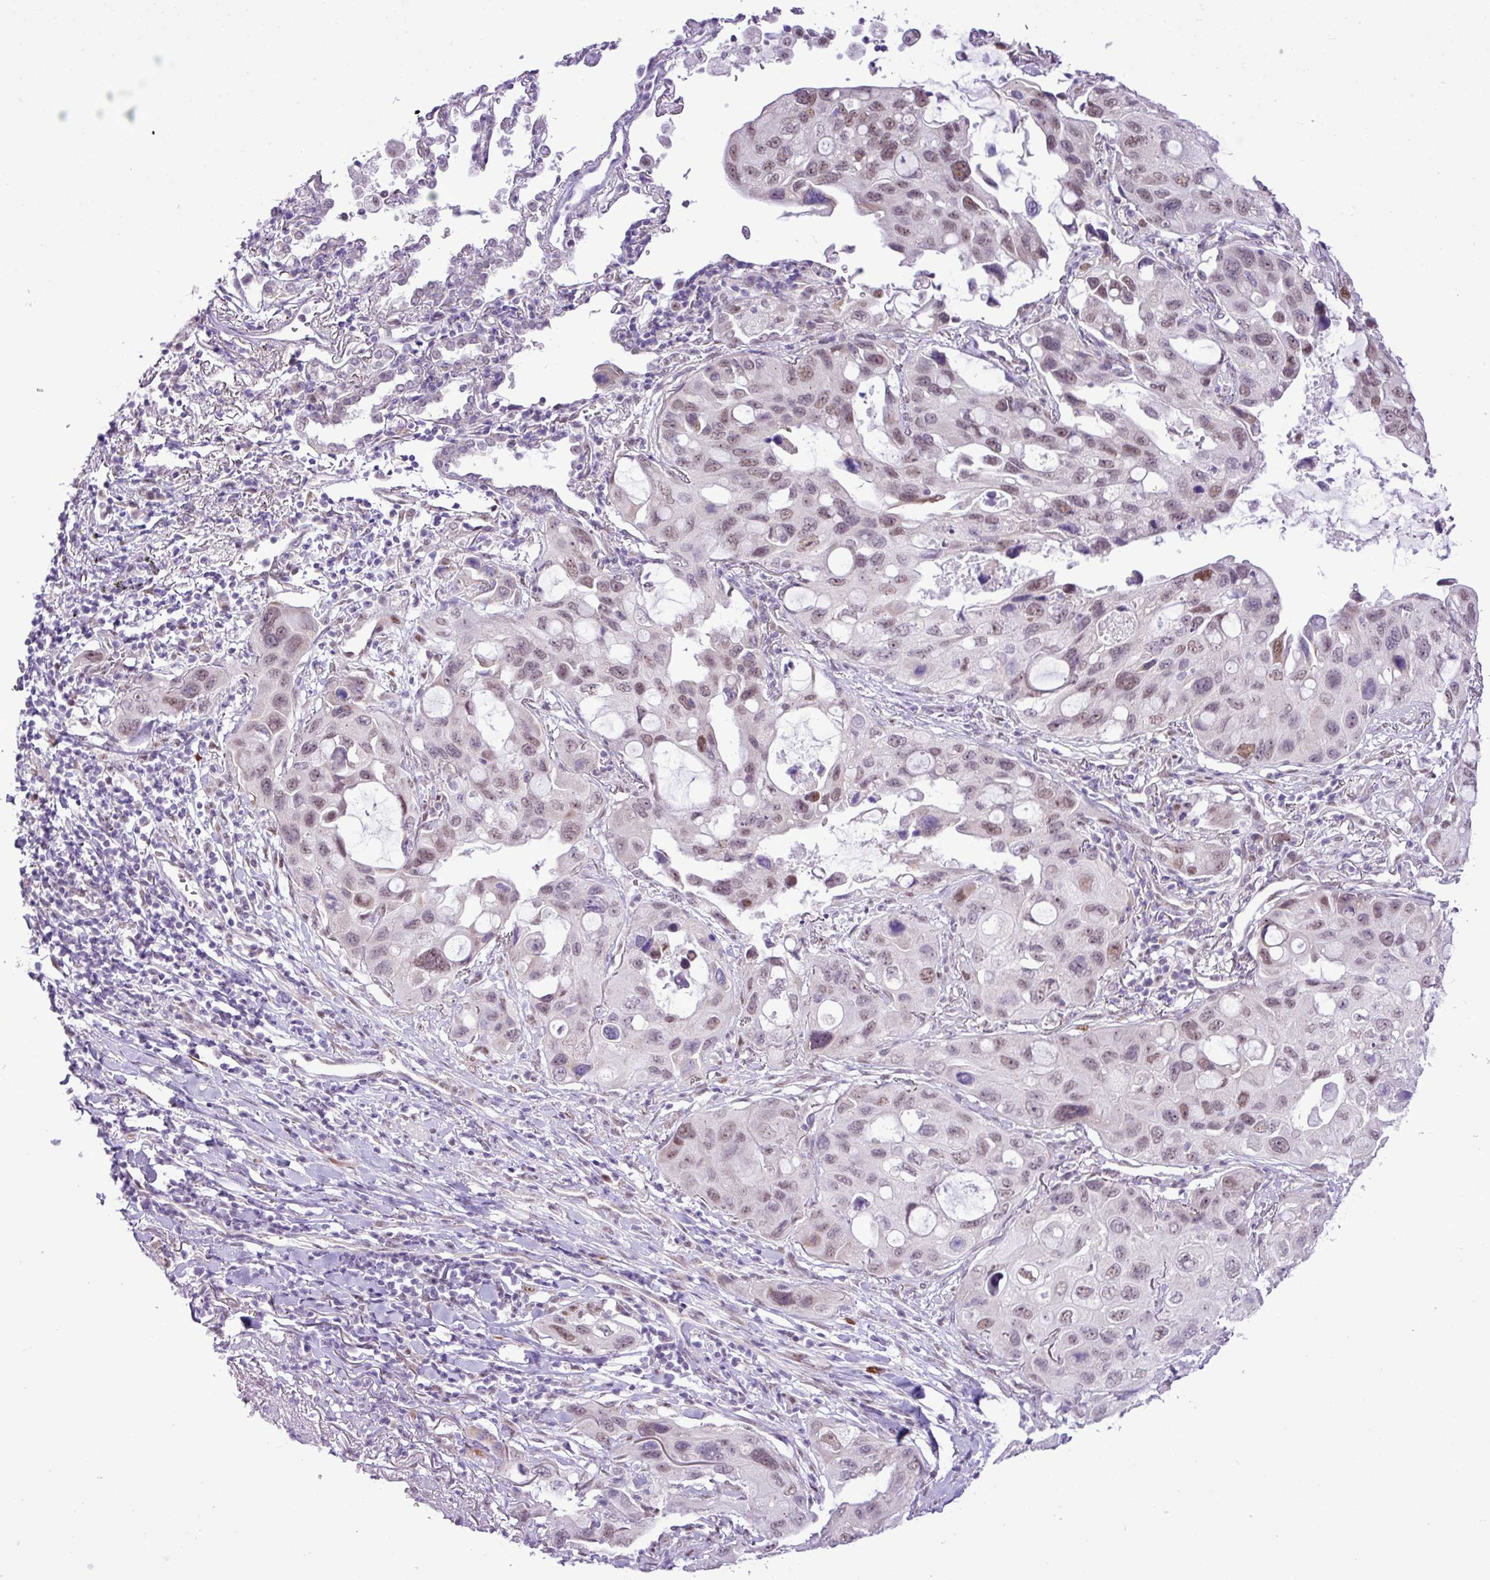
{"staining": {"intensity": "weak", "quantity": "25%-75%", "location": "nuclear"}, "tissue": "lung cancer", "cell_type": "Tumor cells", "image_type": "cancer", "snomed": [{"axis": "morphology", "description": "Squamous cell carcinoma, NOS"}, {"axis": "topography", "description": "Lung"}], "caption": "This histopathology image reveals IHC staining of lung cancer (squamous cell carcinoma), with low weak nuclear staining in approximately 25%-75% of tumor cells.", "gene": "ELOA2", "patient": {"sex": "female", "age": 73}}